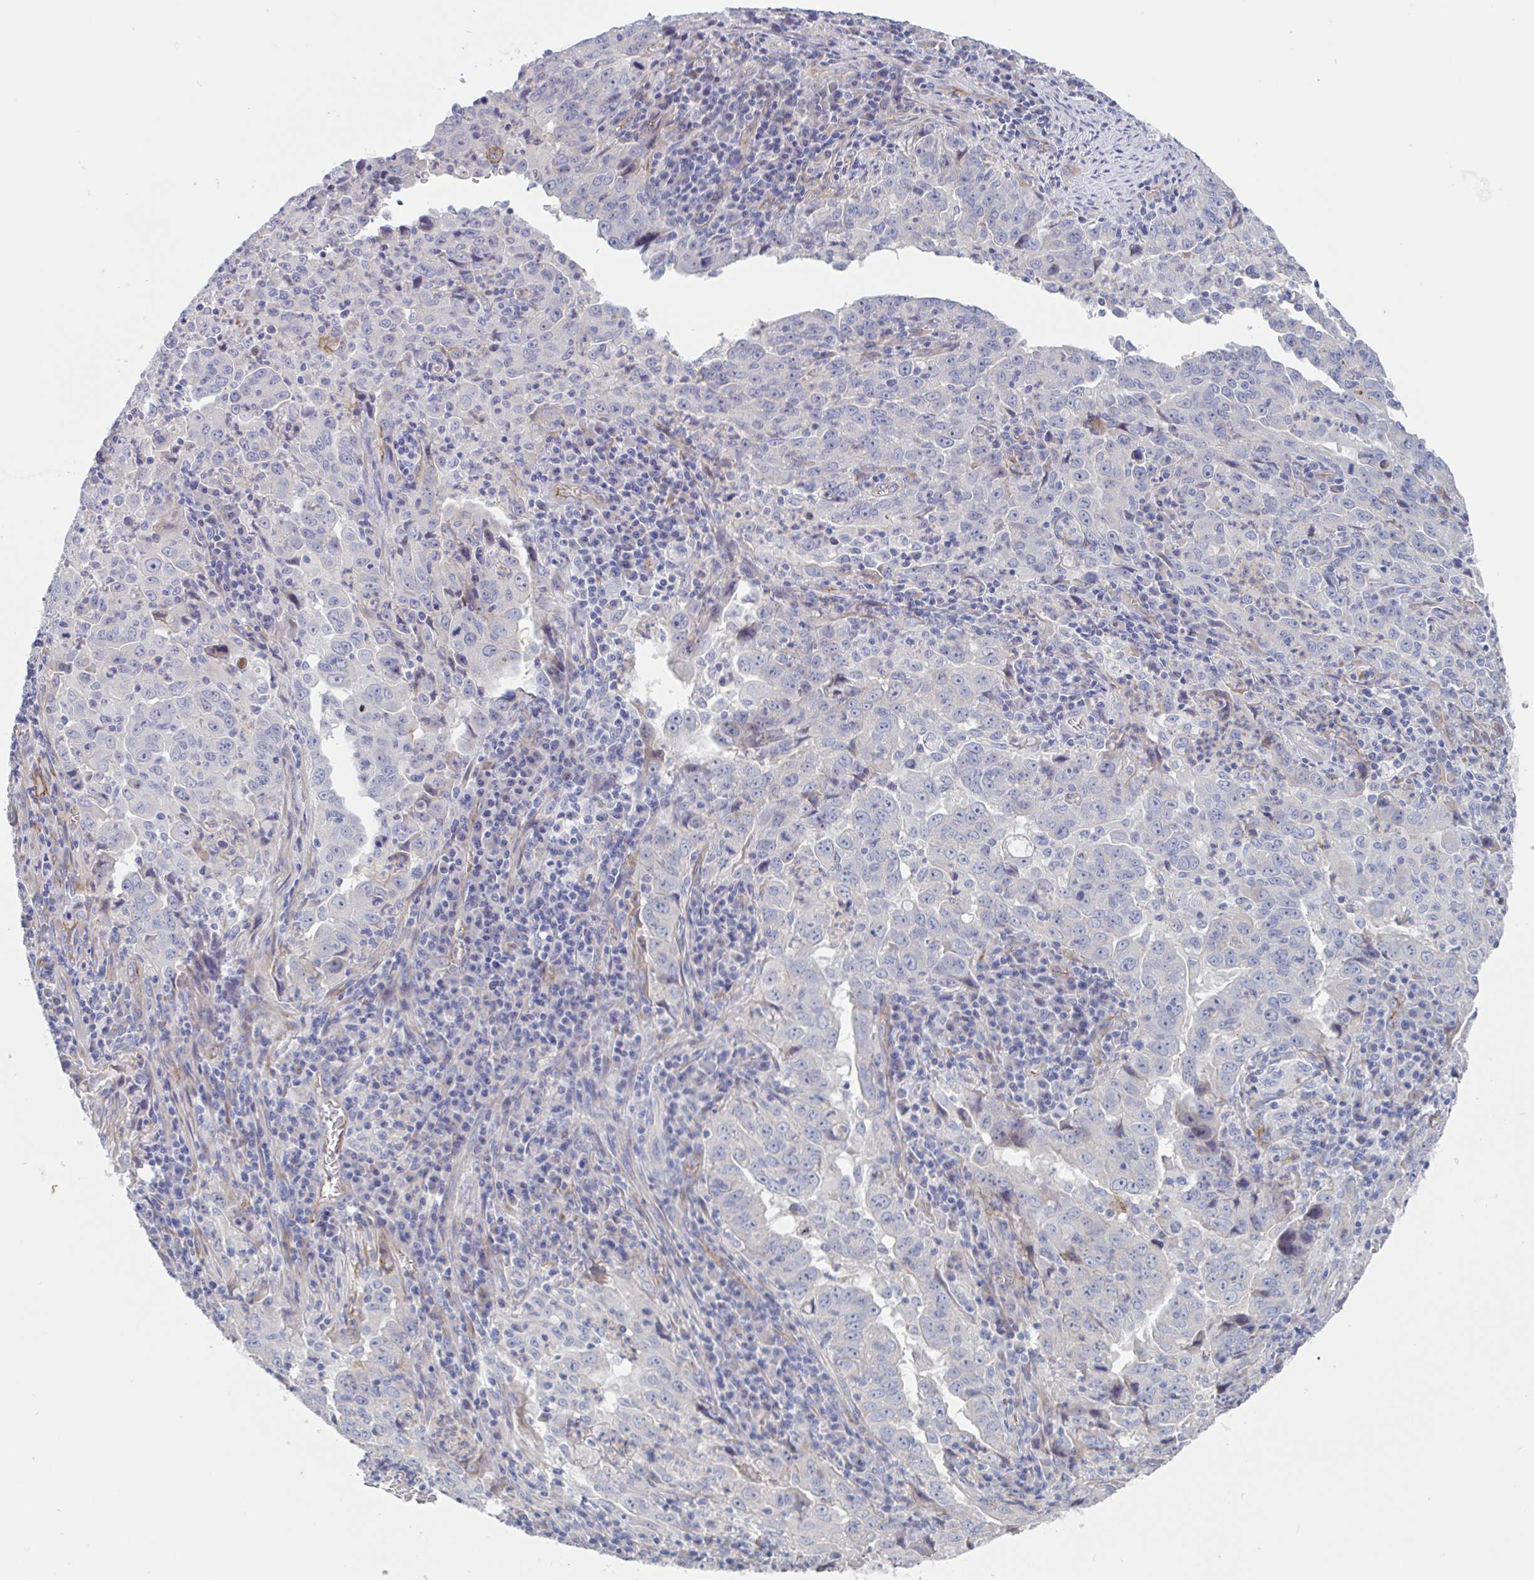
{"staining": {"intensity": "strong", "quantity": "<25%", "location": "cytoplasmic/membranous"}, "tissue": "lung cancer", "cell_type": "Tumor cells", "image_type": "cancer", "snomed": [{"axis": "morphology", "description": "Adenocarcinoma, NOS"}, {"axis": "topography", "description": "Lung"}], "caption": "Human lung cancer (adenocarcinoma) stained with a brown dye reveals strong cytoplasmic/membranous positive positivity in approximately <25% of tumor cells.", "gene": "ST14", "patient": {"sex": "male", "age": 67}}